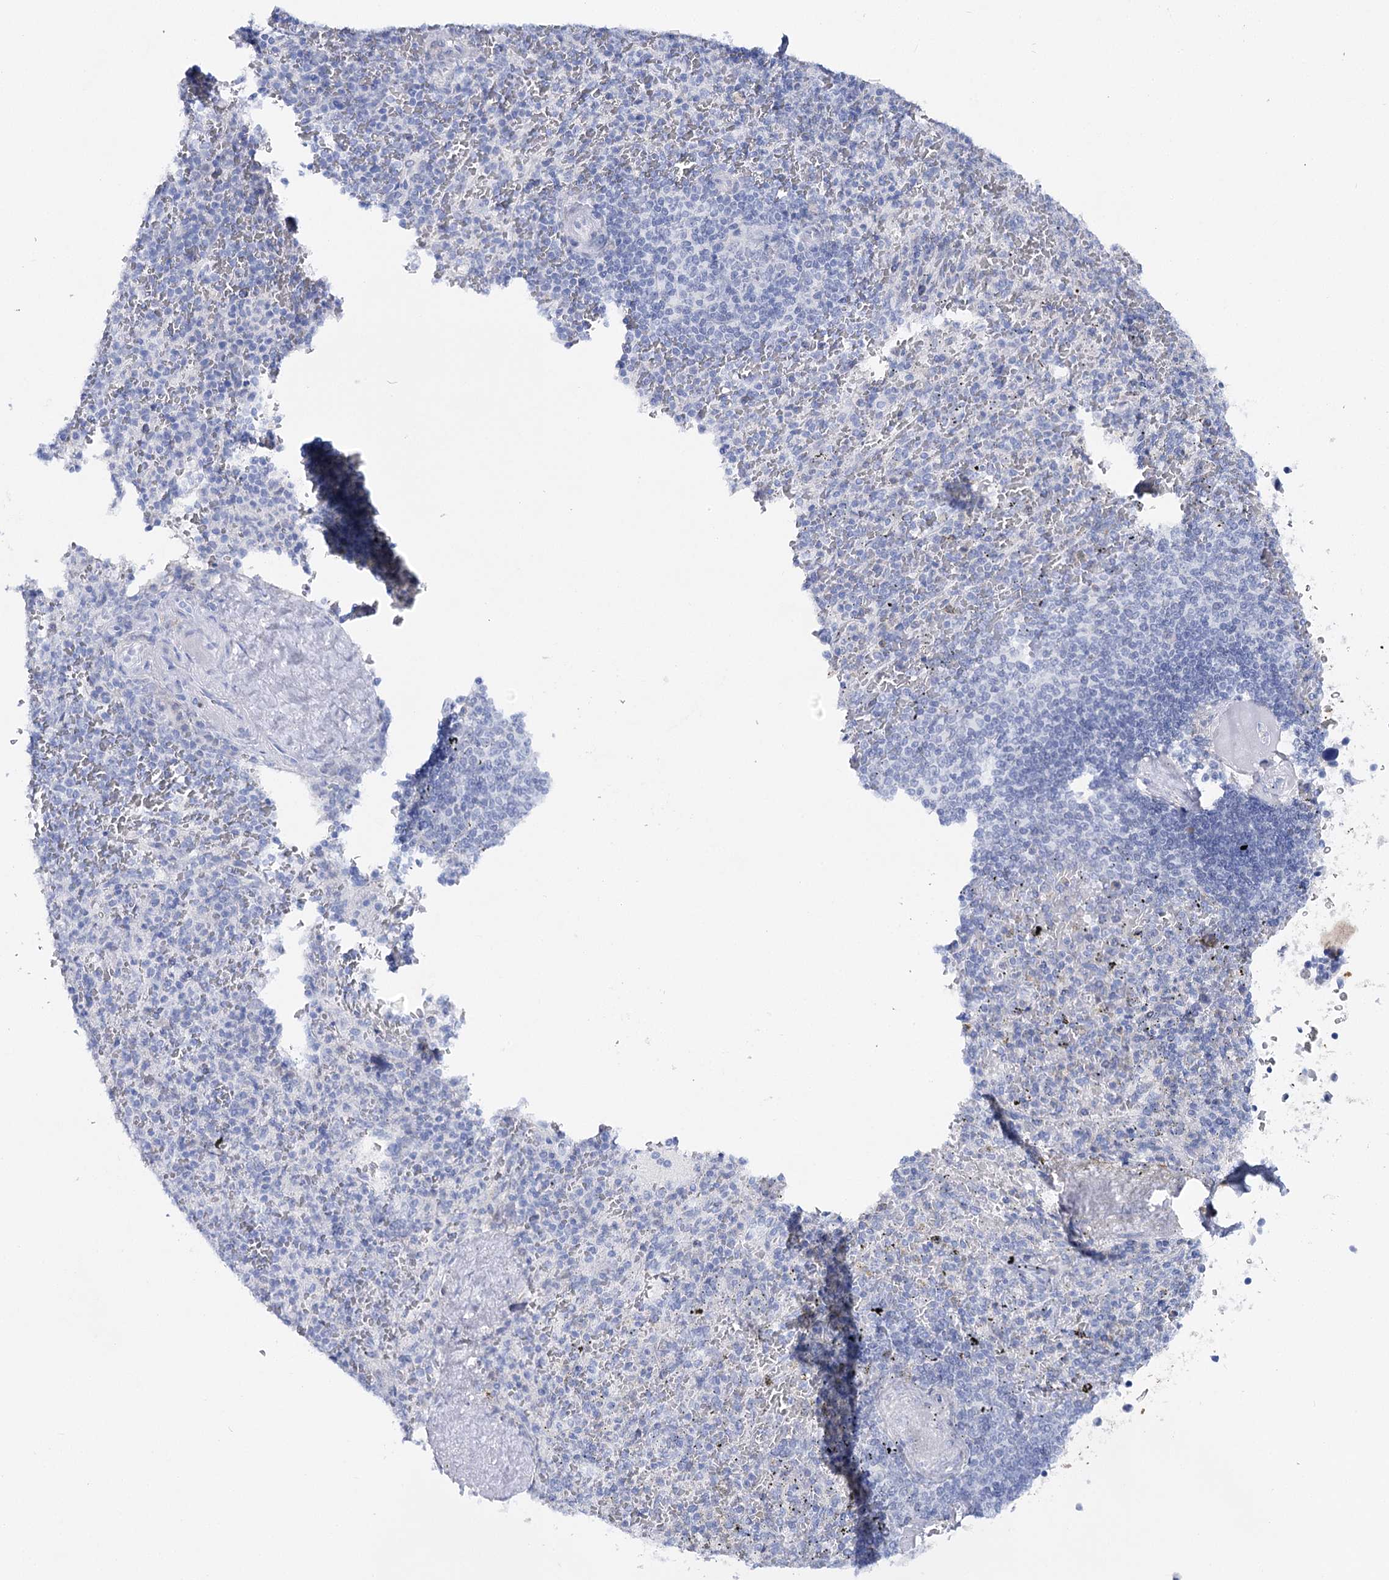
{"staining": {"intensity": "negative", "quantity": "none", "location": "none"}, "tissue": "spleen", "cell_type": "Cells in red pulp", "image_type": "normal", "snomed": [{"axis": "morphology", "description": "Normal tissue, NOS"}, {"axis": "topography", "description": "Spleen"}], "caption": "A micrograph of spleen stained for a protein displays no brown staining in cells in red pulp. (Brightfield microscopy of DAB IHC at high magnification).", "gene": "UGDH", "patient": {"sex": "male", "age": 82}}